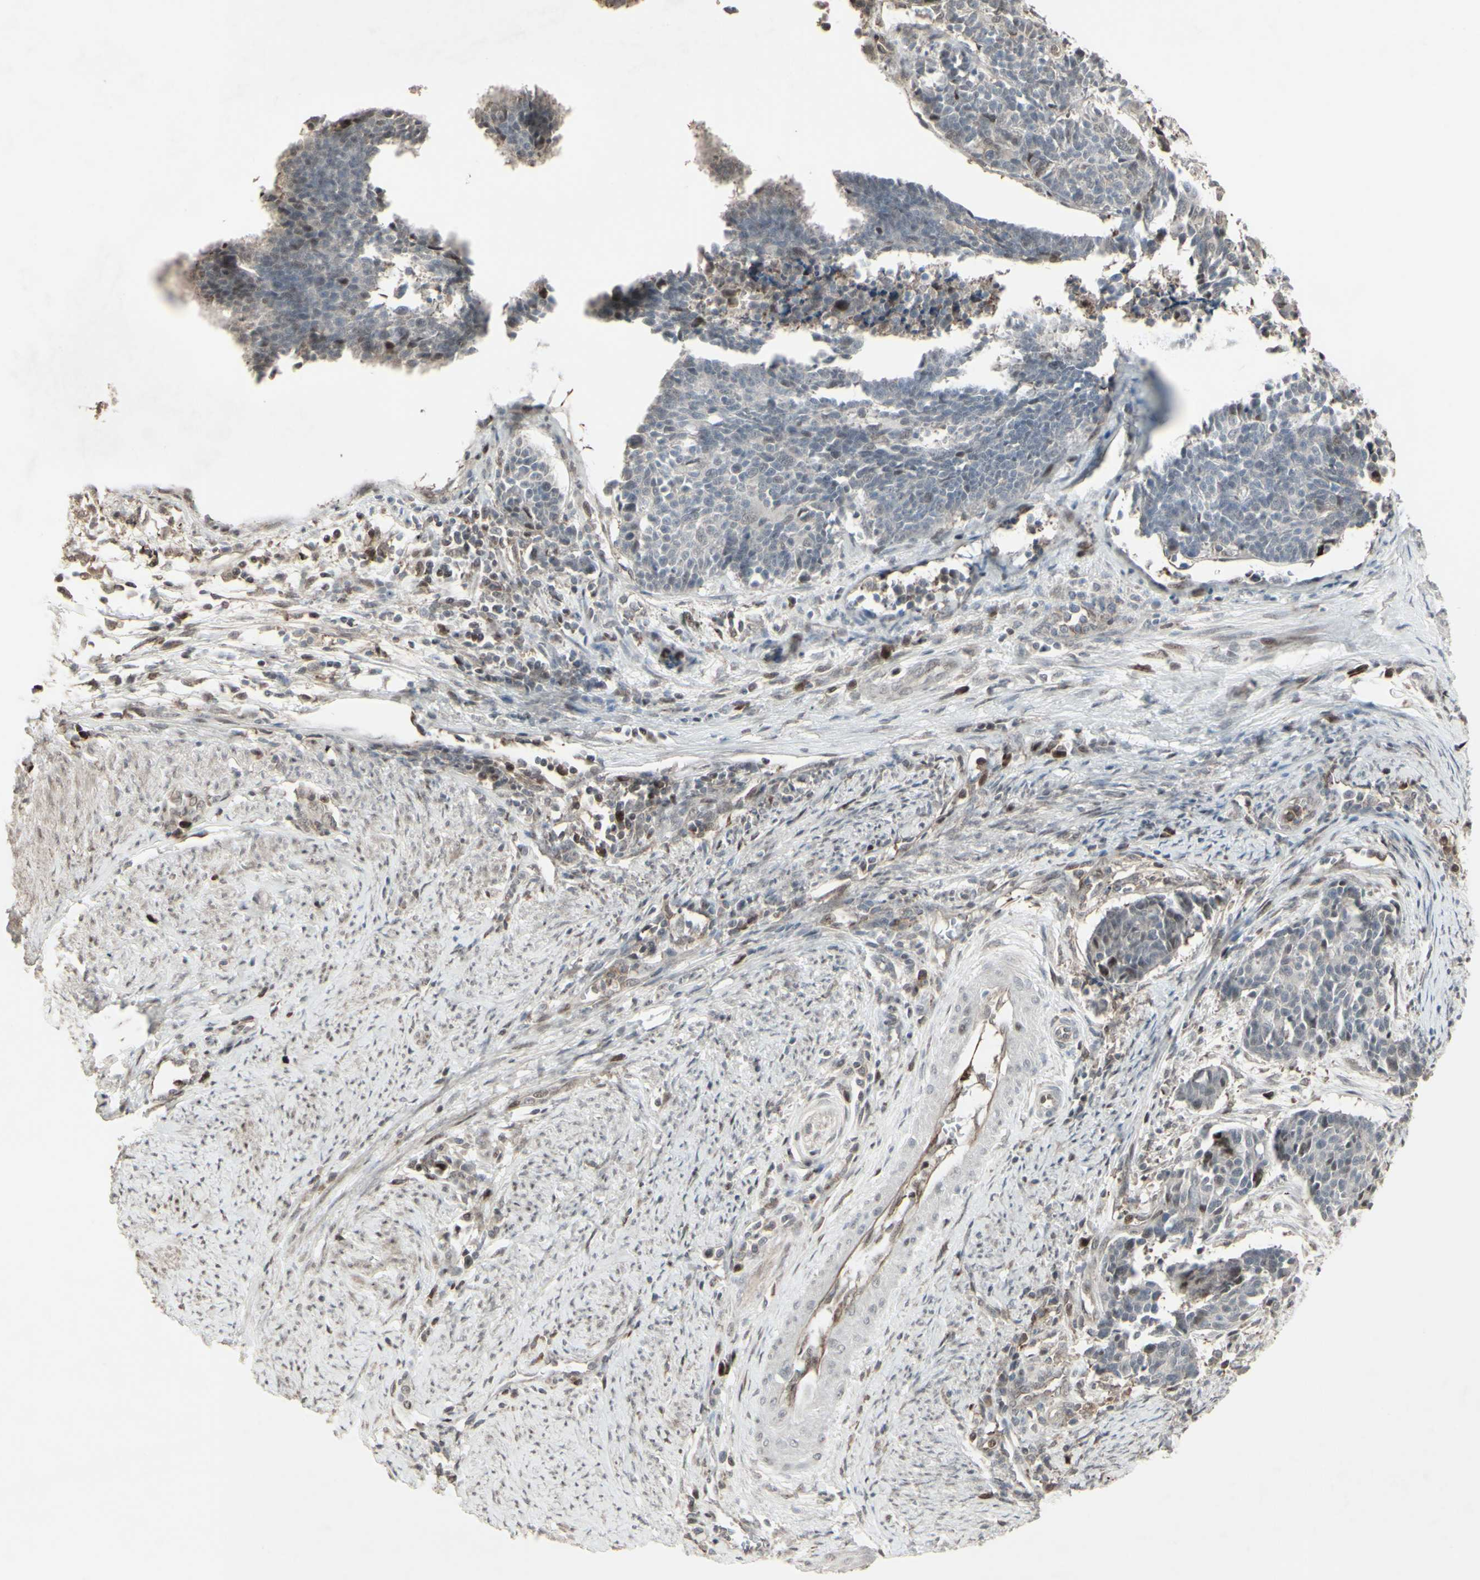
{"staining": {"intensity": "moderate", "quantity": "<25%", "location": "nuclear"}, "tissue": "cervical cancer", "cell_type": "Tumor cells", "image_type": "cancer", "snomed": [{"axis": "morphology", "description": "Normal tissue, NOS"}, {"axis": "morphology", "description": "Squamous cell carcinoma, NOS"}, {"axis": "topography", "description": "Cervix"}], "caption": "Immunohistochemical staining of human cervical squamous cell carcinoma exhibits low levels of moderate nuclear protein positivity in approximately <25% of tumor cells.", "gene": "CD33", "patient": {"sex": "female", "age": 35}}